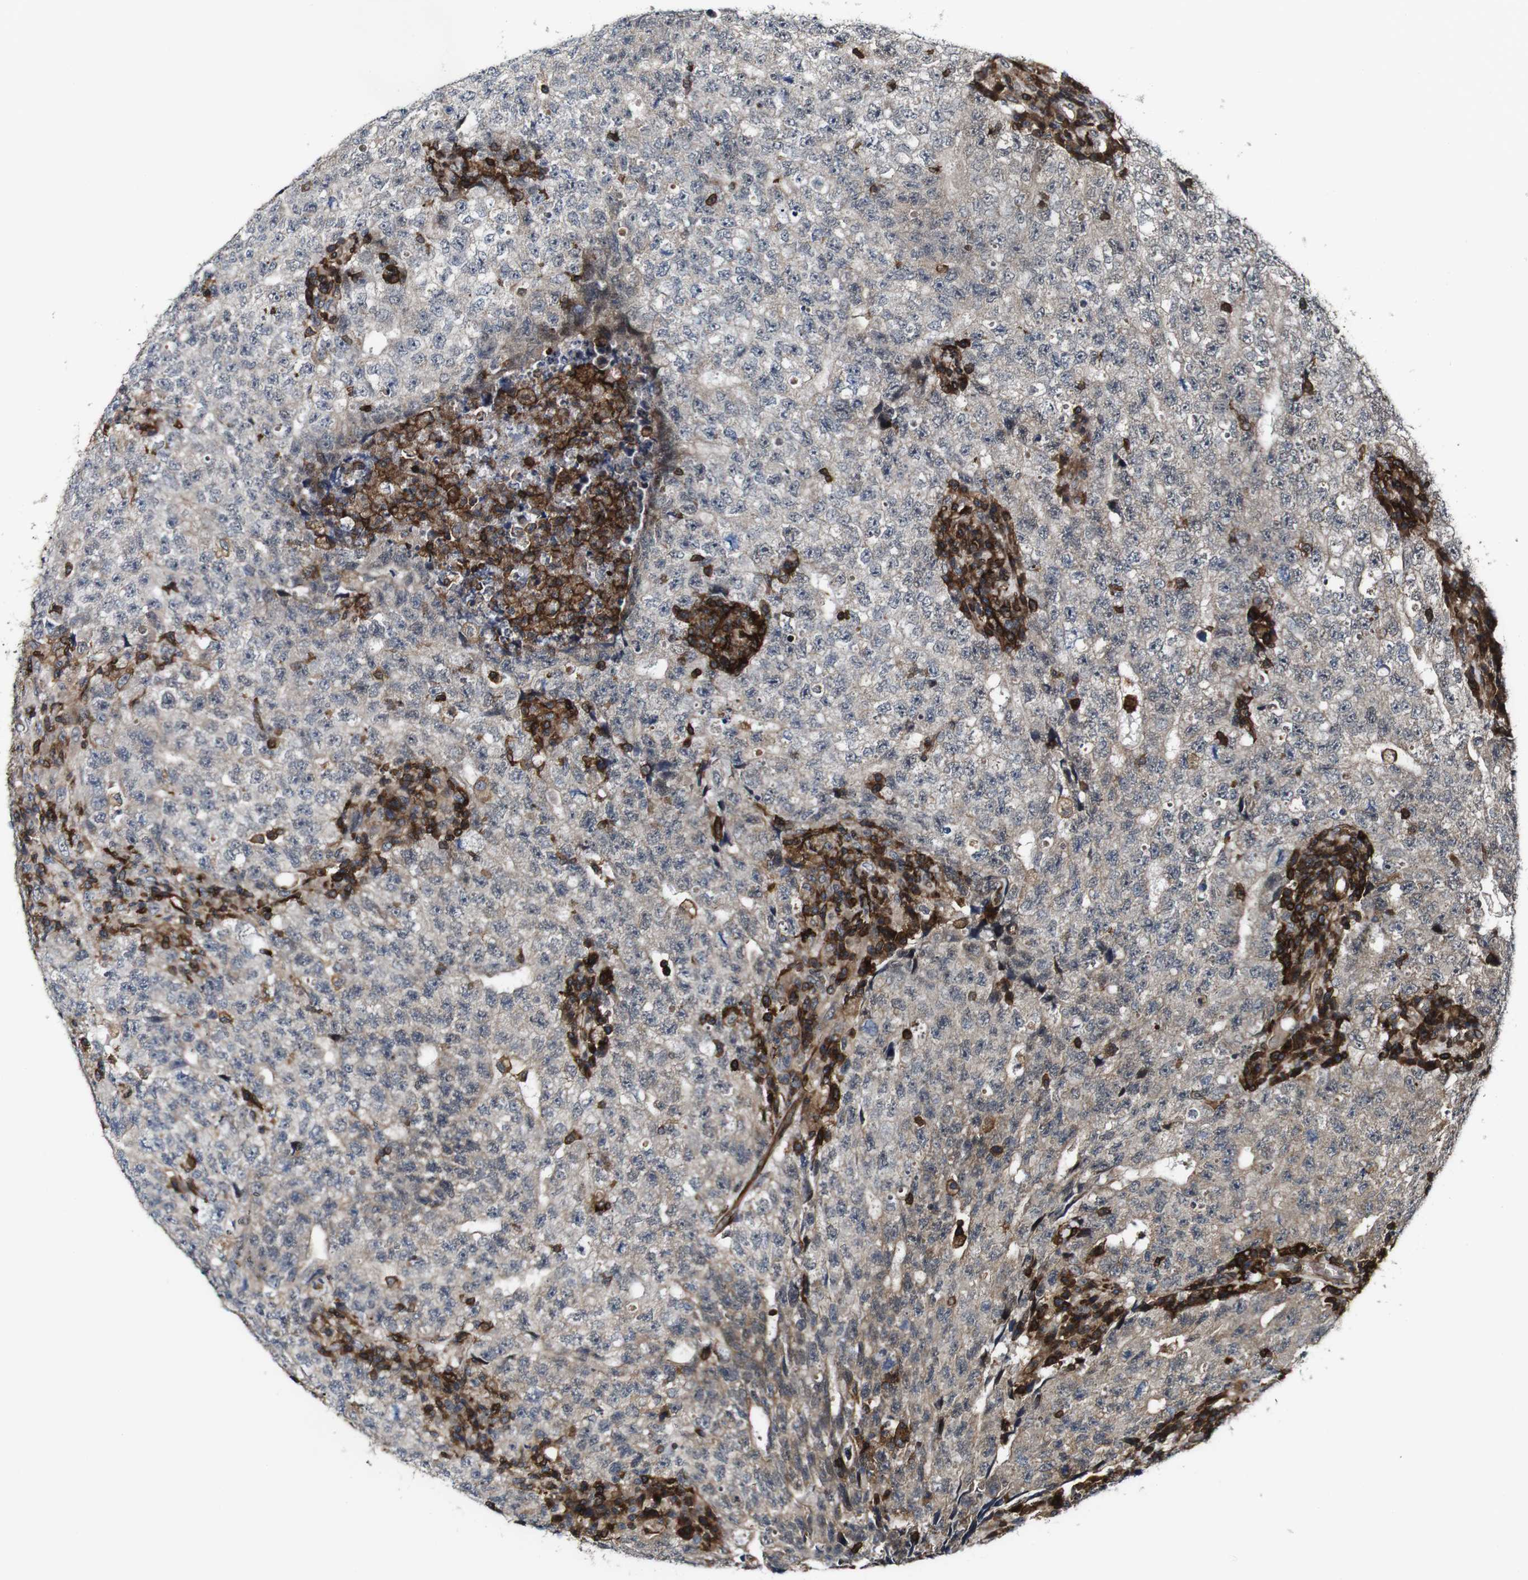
{"staining": {"intensity": "weak", "quantity": ">75%", "location": "cytoplasmic/membranous"}, "tissue": "testis cancer", "cell_type": "Tumor cells", "image_type": "cancer", "snomed": [{"axis": "morphology", "description": "Necrosis, NOS"}, {"axis": "morphology", "description": "Carcinoma, Embryonal, NOS"}, {"axis": "topography", "description": "Testis"}], "caption": "Approximately >75% of tumor cells in testis embryonal carcinoma show weak cytoplasmic/membranous protein expression as visualized by brown immunohistochemical staining.", "gene": "JAK2", "patient": {"sex": "male", "age": 19}}